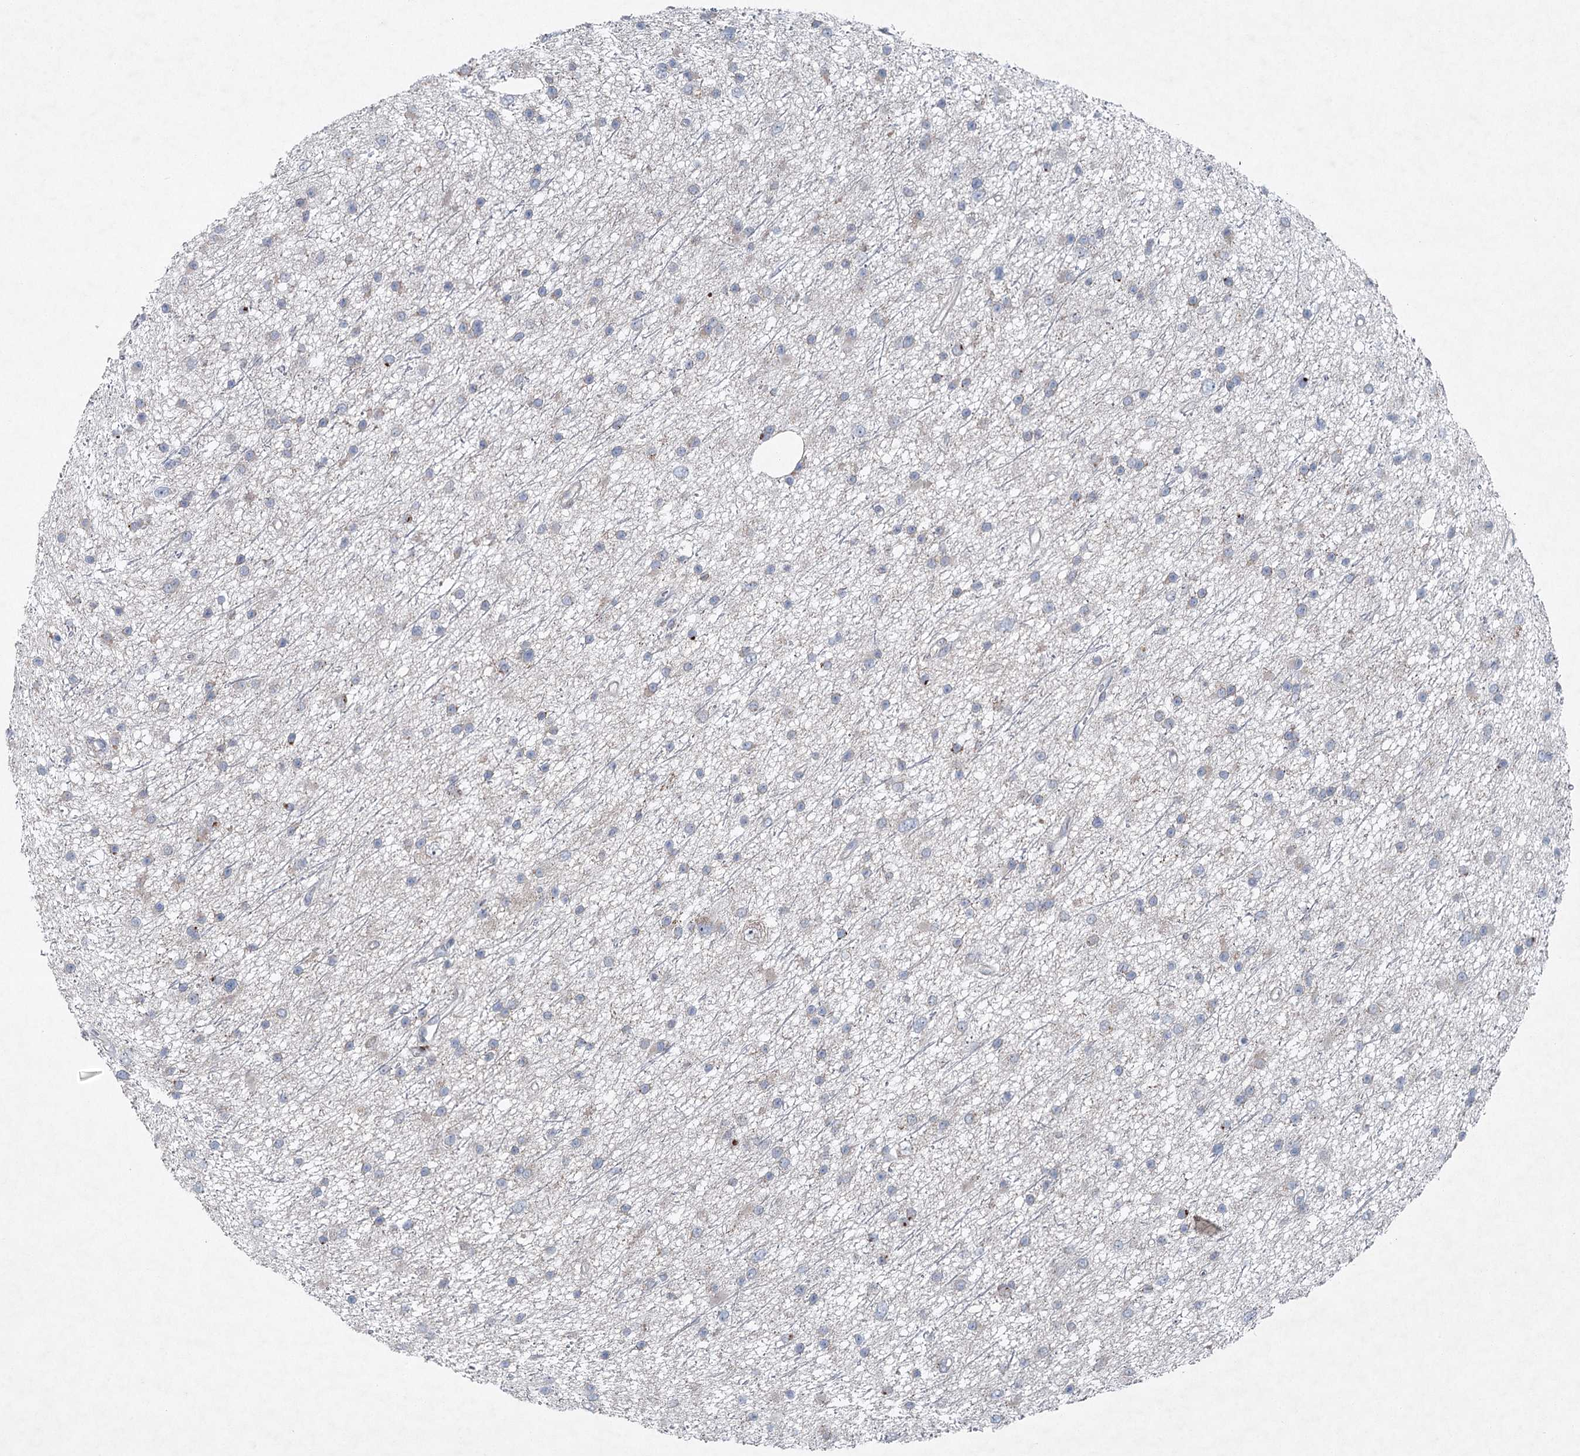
{"staining": {"intensity": "negative", "quantity": "none", "location": "none"}, "tissue": "glioma", "cell_type": "Tumor cells", "image_type": "cancer", "snomed": [{"axis": "morphology", "description": "Glioma, malignant, Low grade"}, {"axis": "topography", "description": "Cerebral cortex"}], "caption": "Immunohistochemistry of glioma reveals no expression in tumor cells.", "gene": "PLA2G12A", "patient": {"sex": "female", "age": 39}}